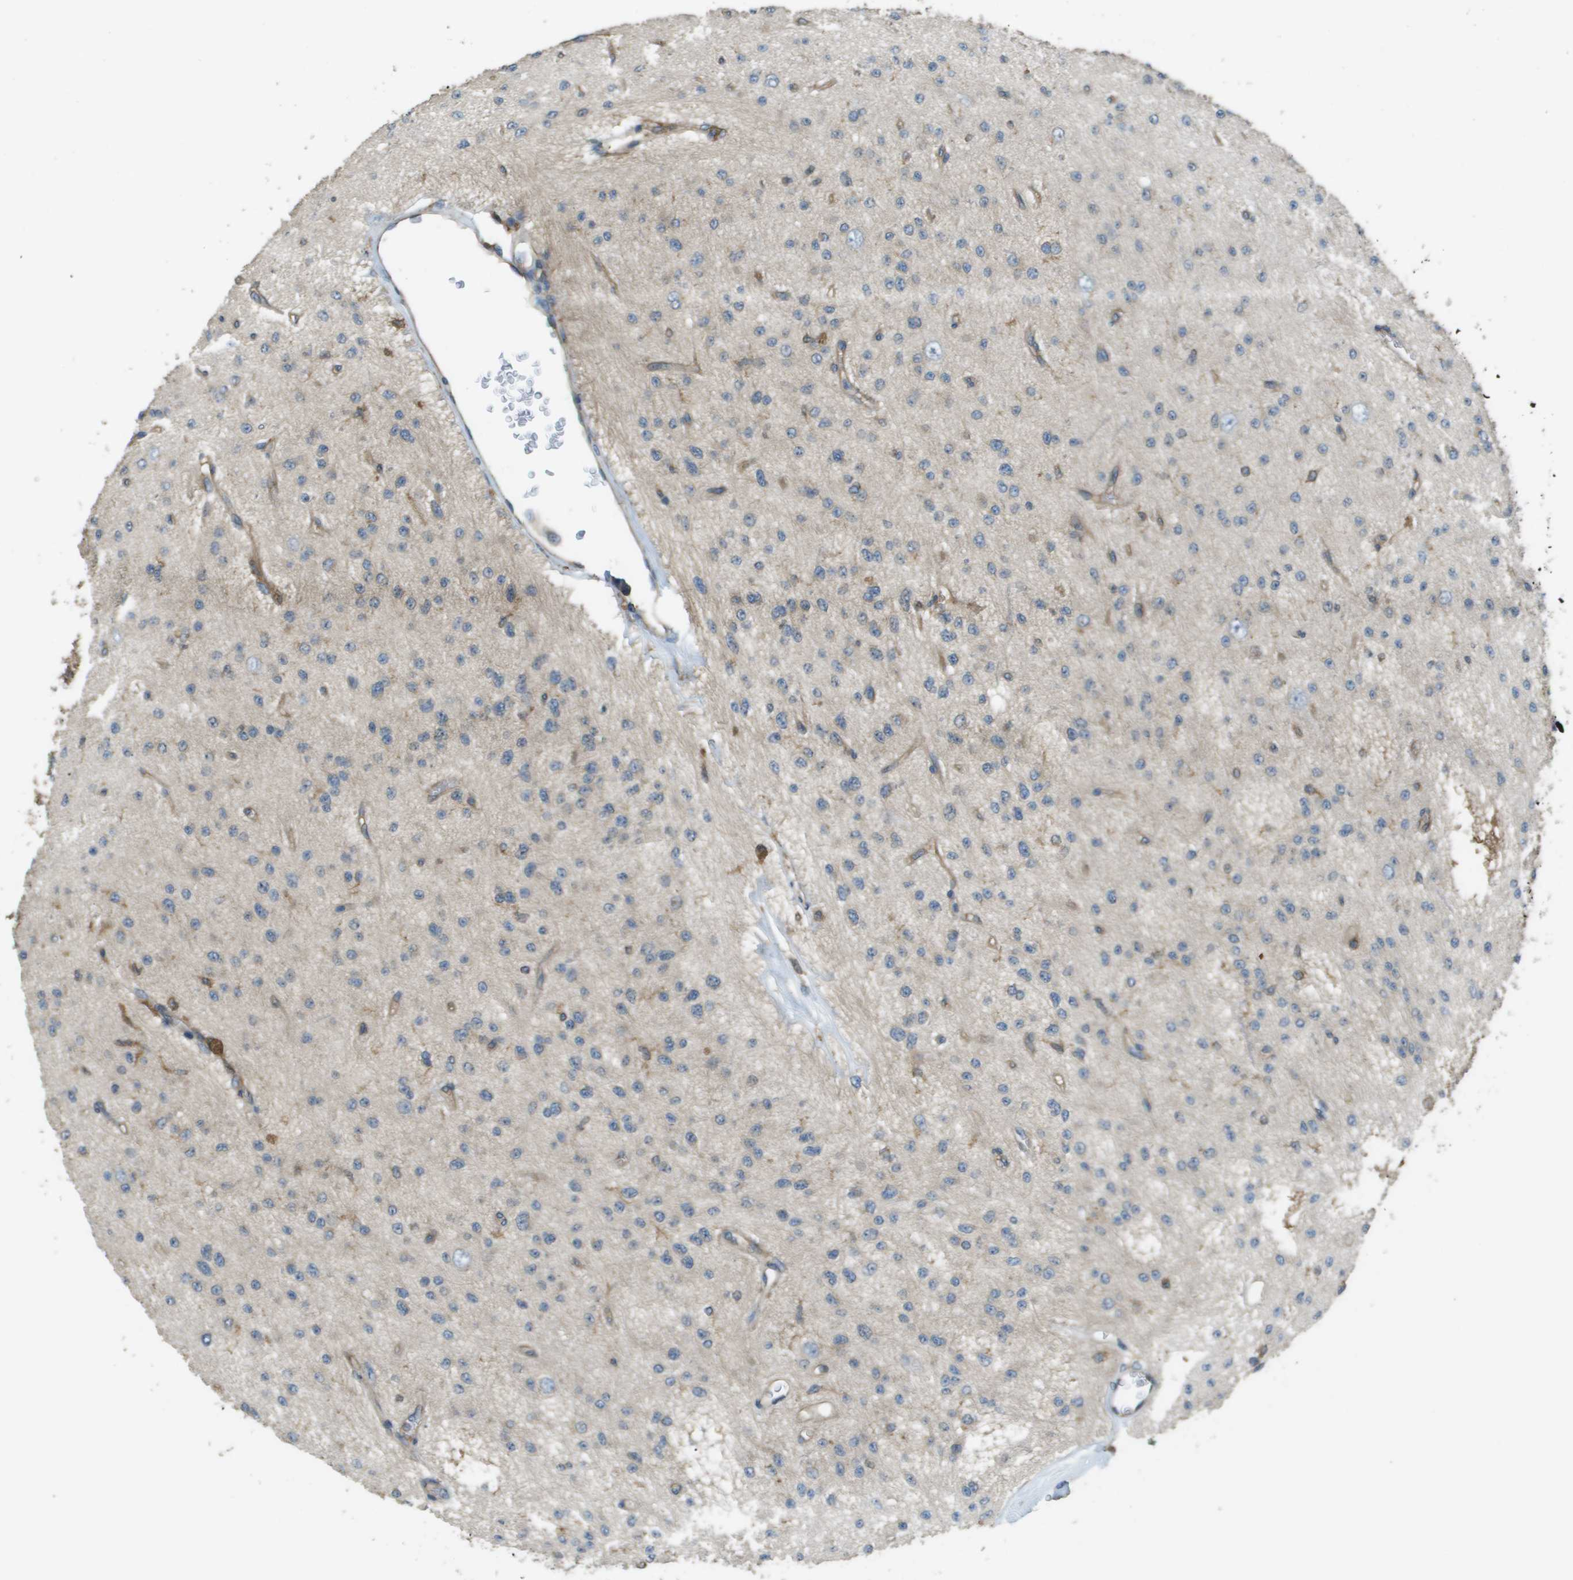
{"staining": {"intensity": "weak", "quantity": "<25%", "location": "cytoplasmic/membranous"}, "tissue": "glioma", "cell_type": "Tumor cells", "image_type": "cancer", "snomed": [{"axis": "morphology", "description": "Glioma, malignant, Low grade"}, {"axis": "topography", "description": "Brain"}], "caption": "A high-resolution micrograph shows immunohistochemistry staining of glioma, which exhibits no significant positivity in tumor cells.", "gene": "CORO1B", "patient": {"sex": "male", "age": 38}}